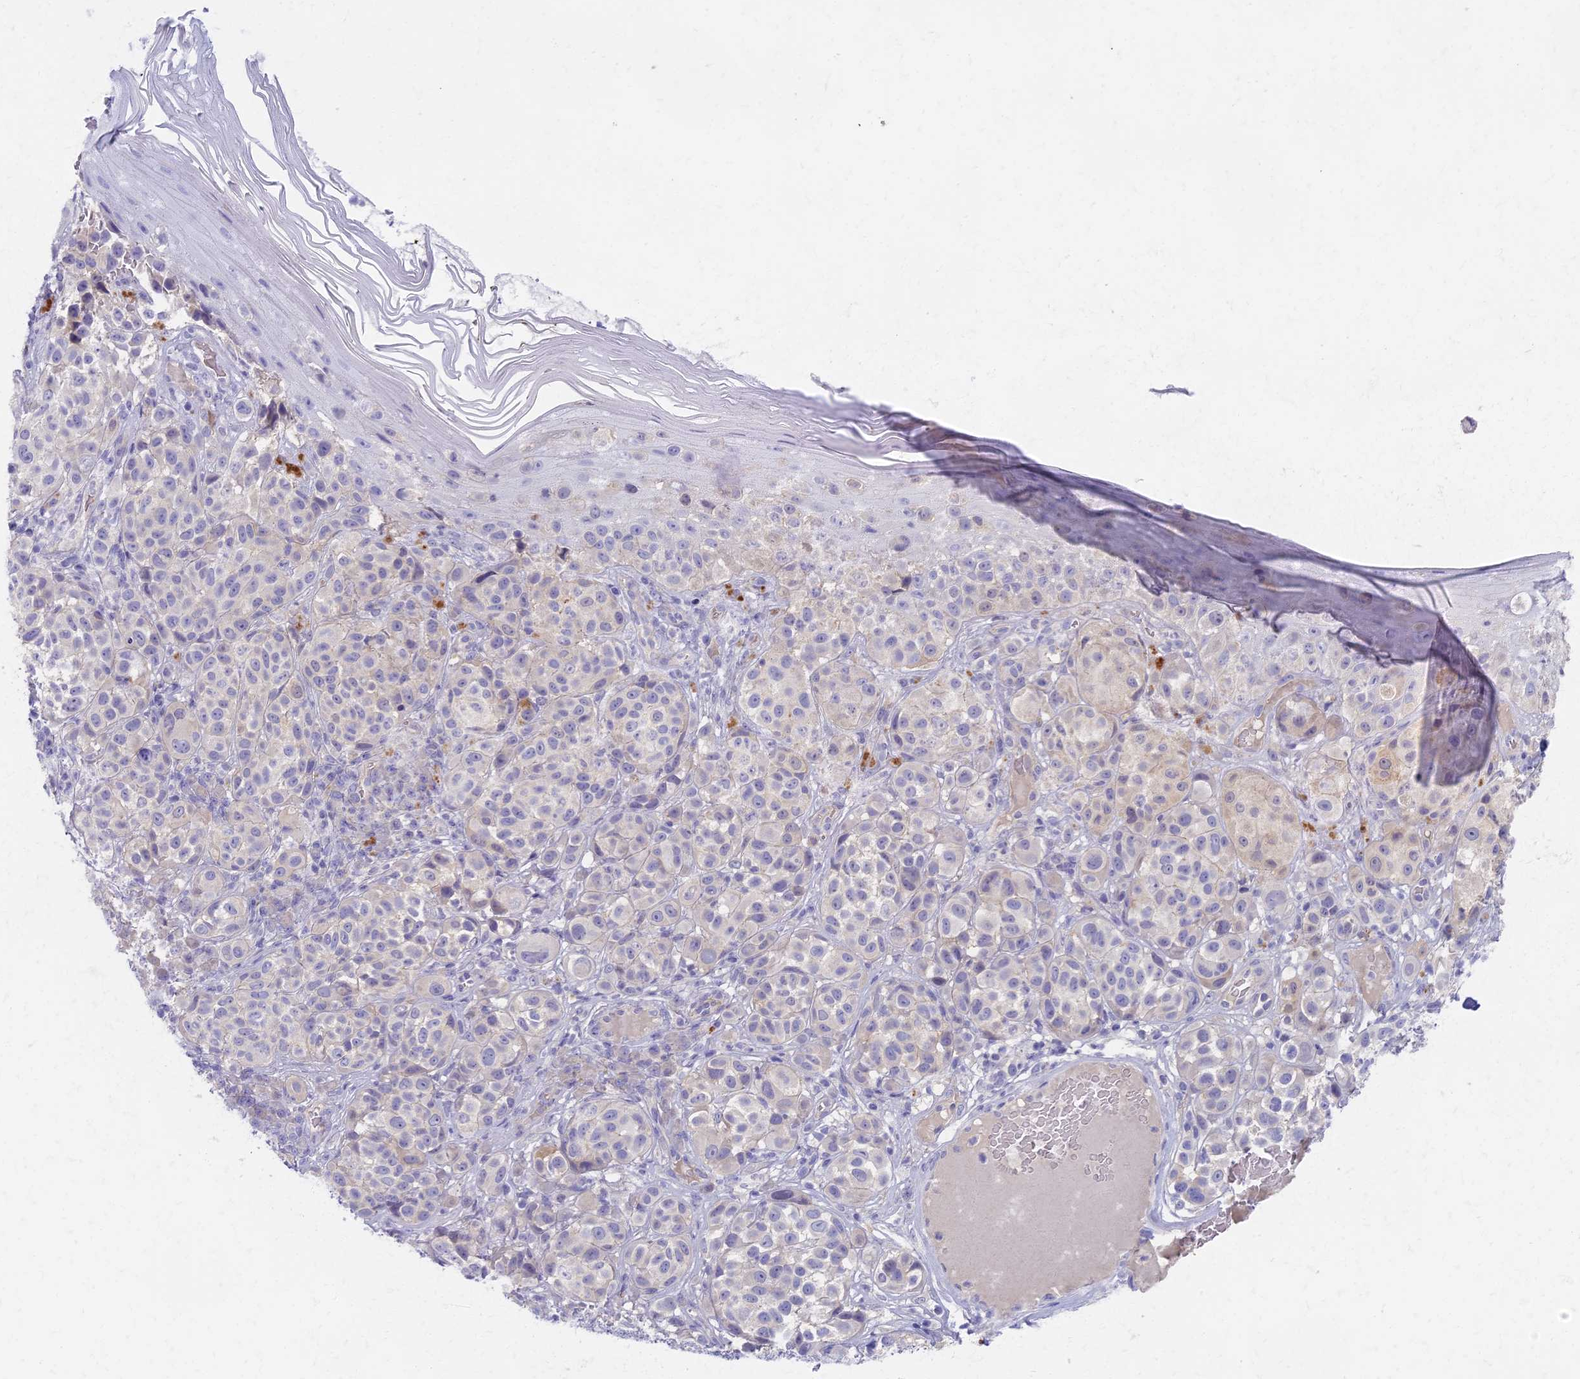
{"staining": {"intensity": "negative", "quantity": "none", "location": "none"}, "tissue": "melanoma", "cell_type": "Tumor cells", "image_type": "cancer", "snomed": [{"axis": "morphology", "description": "Malignant melanoma, NOS"}, {"axis": "topography", "description": "Skin"}], "caption": "Tumor cells show no significant staining in melanoma.", "gene": "AP4E1", "patient": {"sex": "male", "age": 38}}